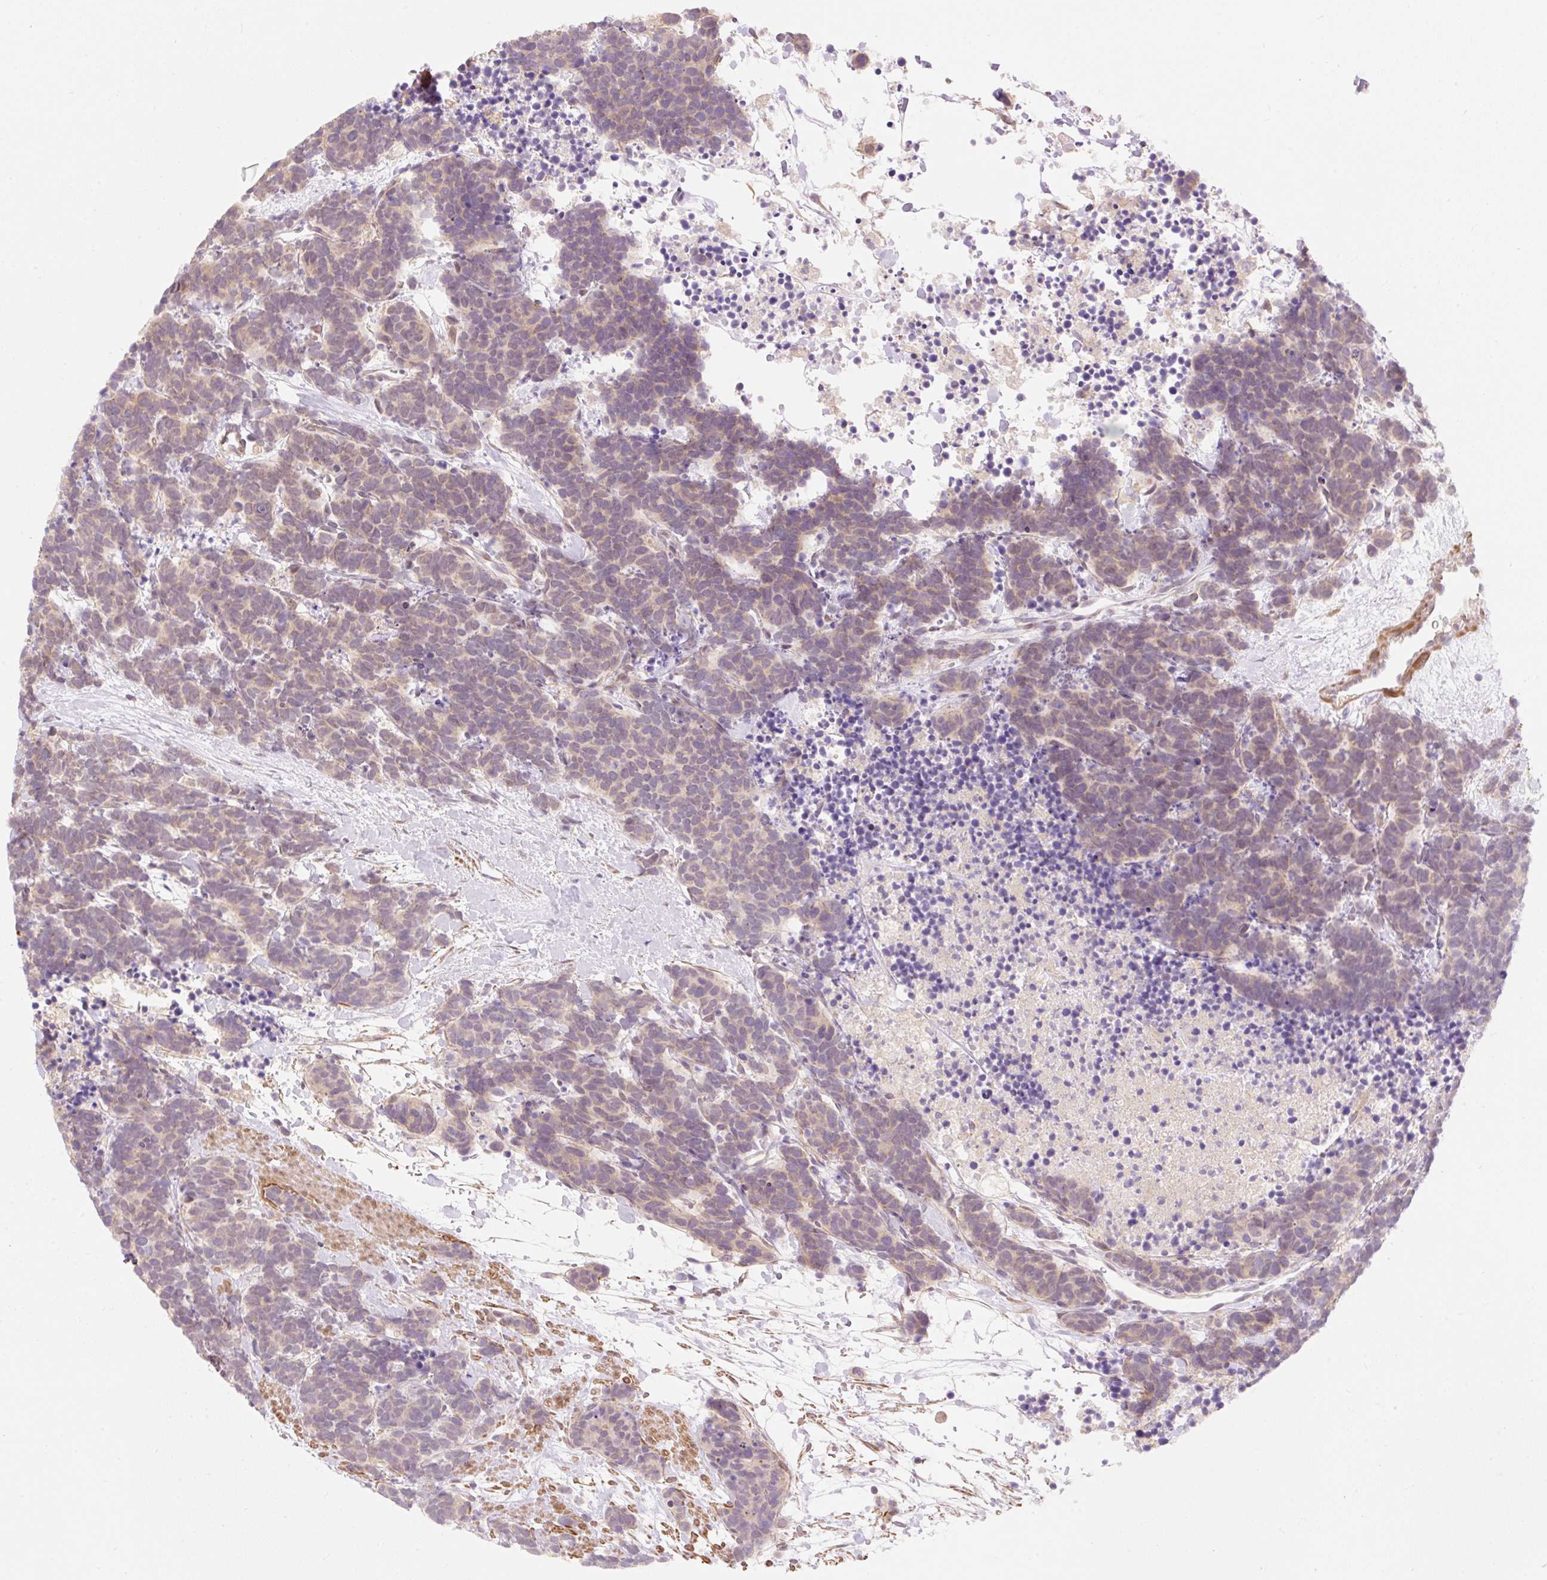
{"staining": {"intensity": "weak", "quantity": ">75%", "location": "cytoplasmic/membranous"}, "tissue": "carcinoid", "cell_type": "Tumor cells", "image_type": "cancer", "snomed": [{"axis": "morphology", "description": "Carcinoma, NOS"}, {"axis": "morphology", "description": "Carcinoid, malignant, NOS"}, {"axis": "topography", "description": "Prostate"}], "caption": "Protein staining of malignant carcinoid tissue reveals weak cytoplasmic/membranous staining in approximately >75% of tumor cells.", "gene": "EMC10", "patient": {"sex": "male", "age": 57}}